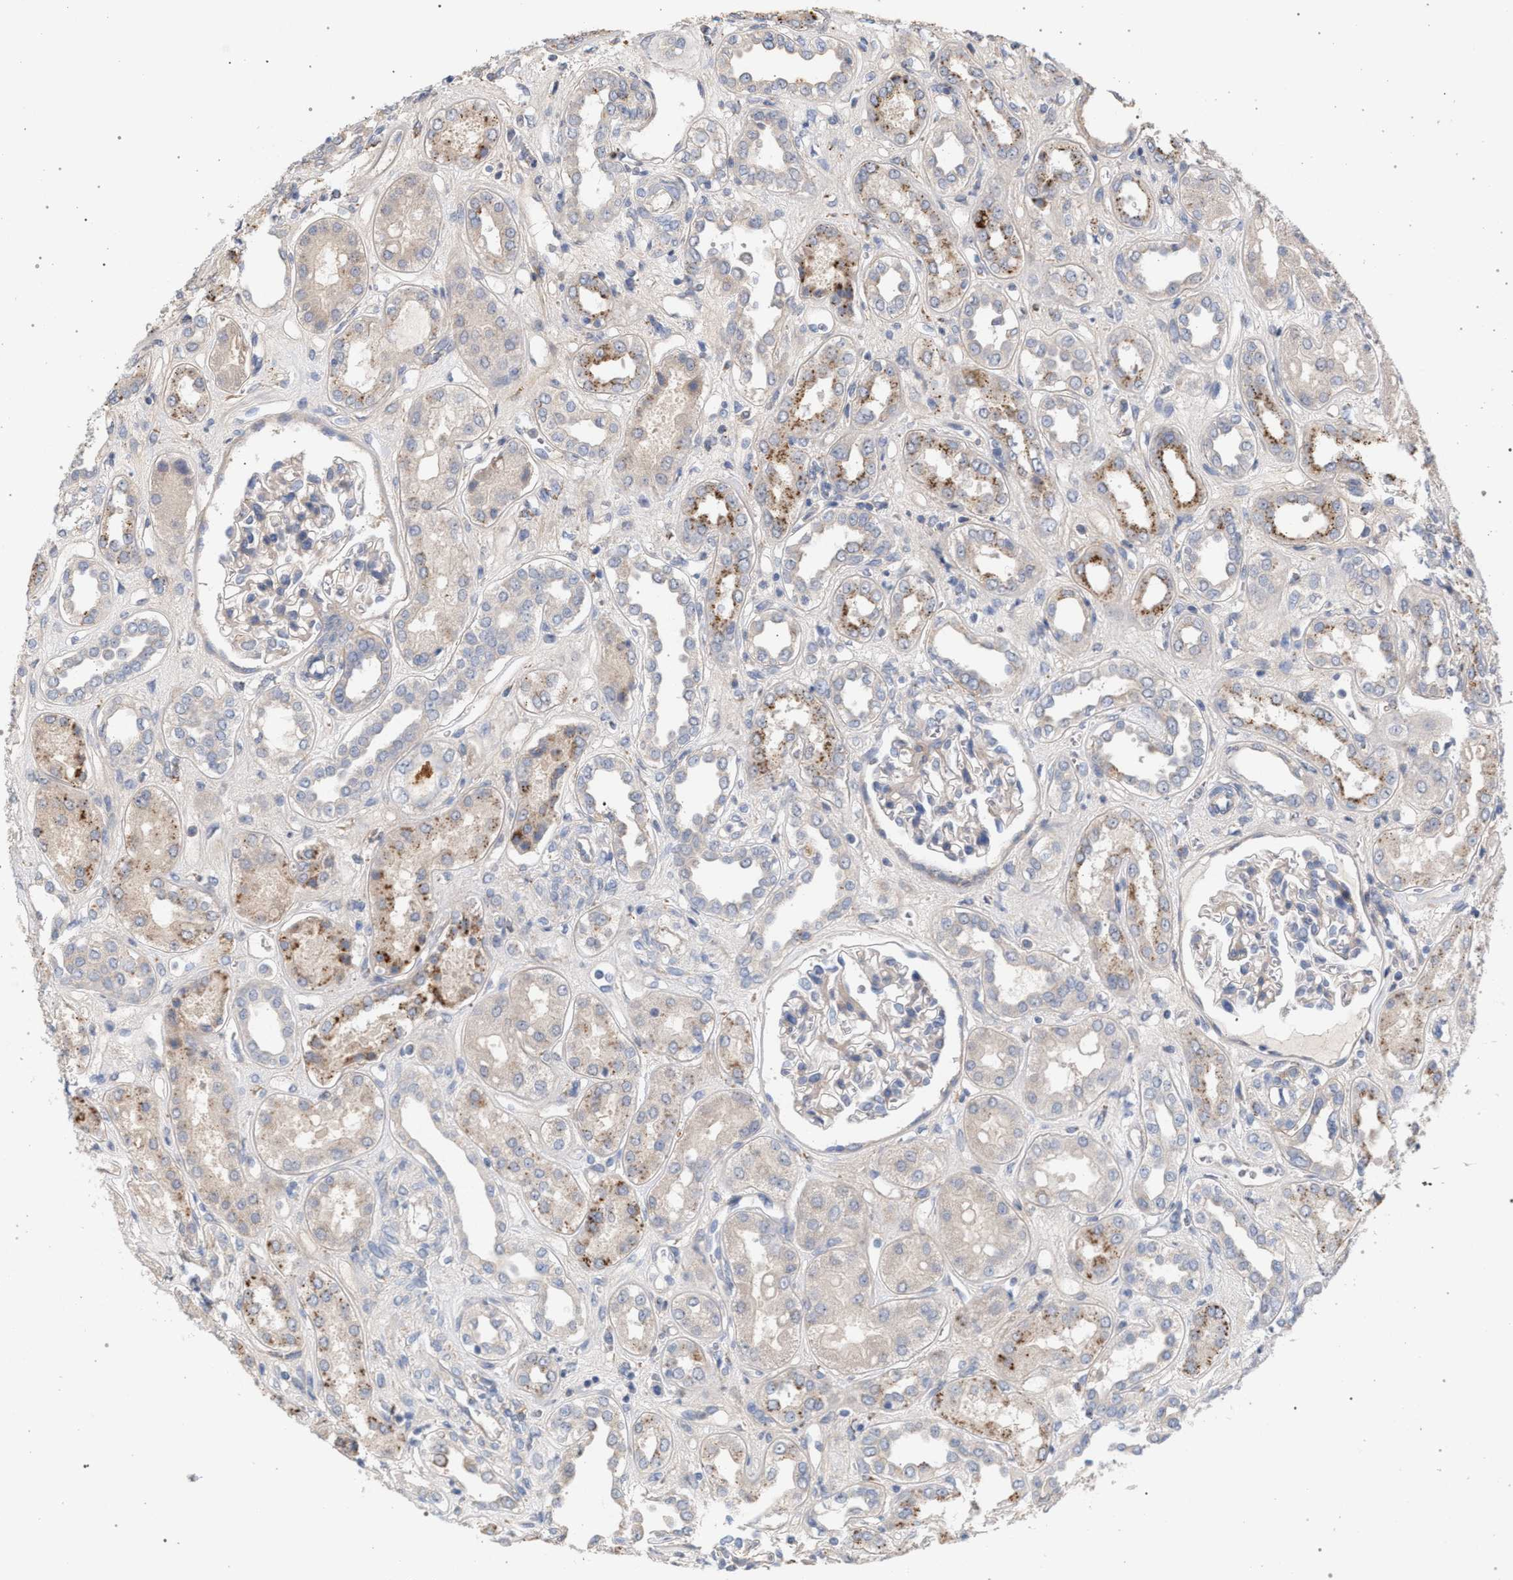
{"staining": {"intensity": "weak", "quantity": "<25%", "location": "cytoplasmic/membranous"}, "tissue": "kidney", "cell_type": "Cells in glomeruli", "image_type": "normal", "snomed": [{"axis": "morphology", "description": "Normal tissue, NOS"}, {"axis": "topography", "description": "Kidney"}], "caption": "This image is of normal kidney stained with immunohistochemistry (IHC) to label a protein in brown with the nuclei are counter-stained blue. There is no positivity in cells in glomeruli. (DAB immunohistochemistry (IHC) with hematoxylin counter stain).", "gene": "MAMDC2", "patient": {"sex": "male", "age": 59}}